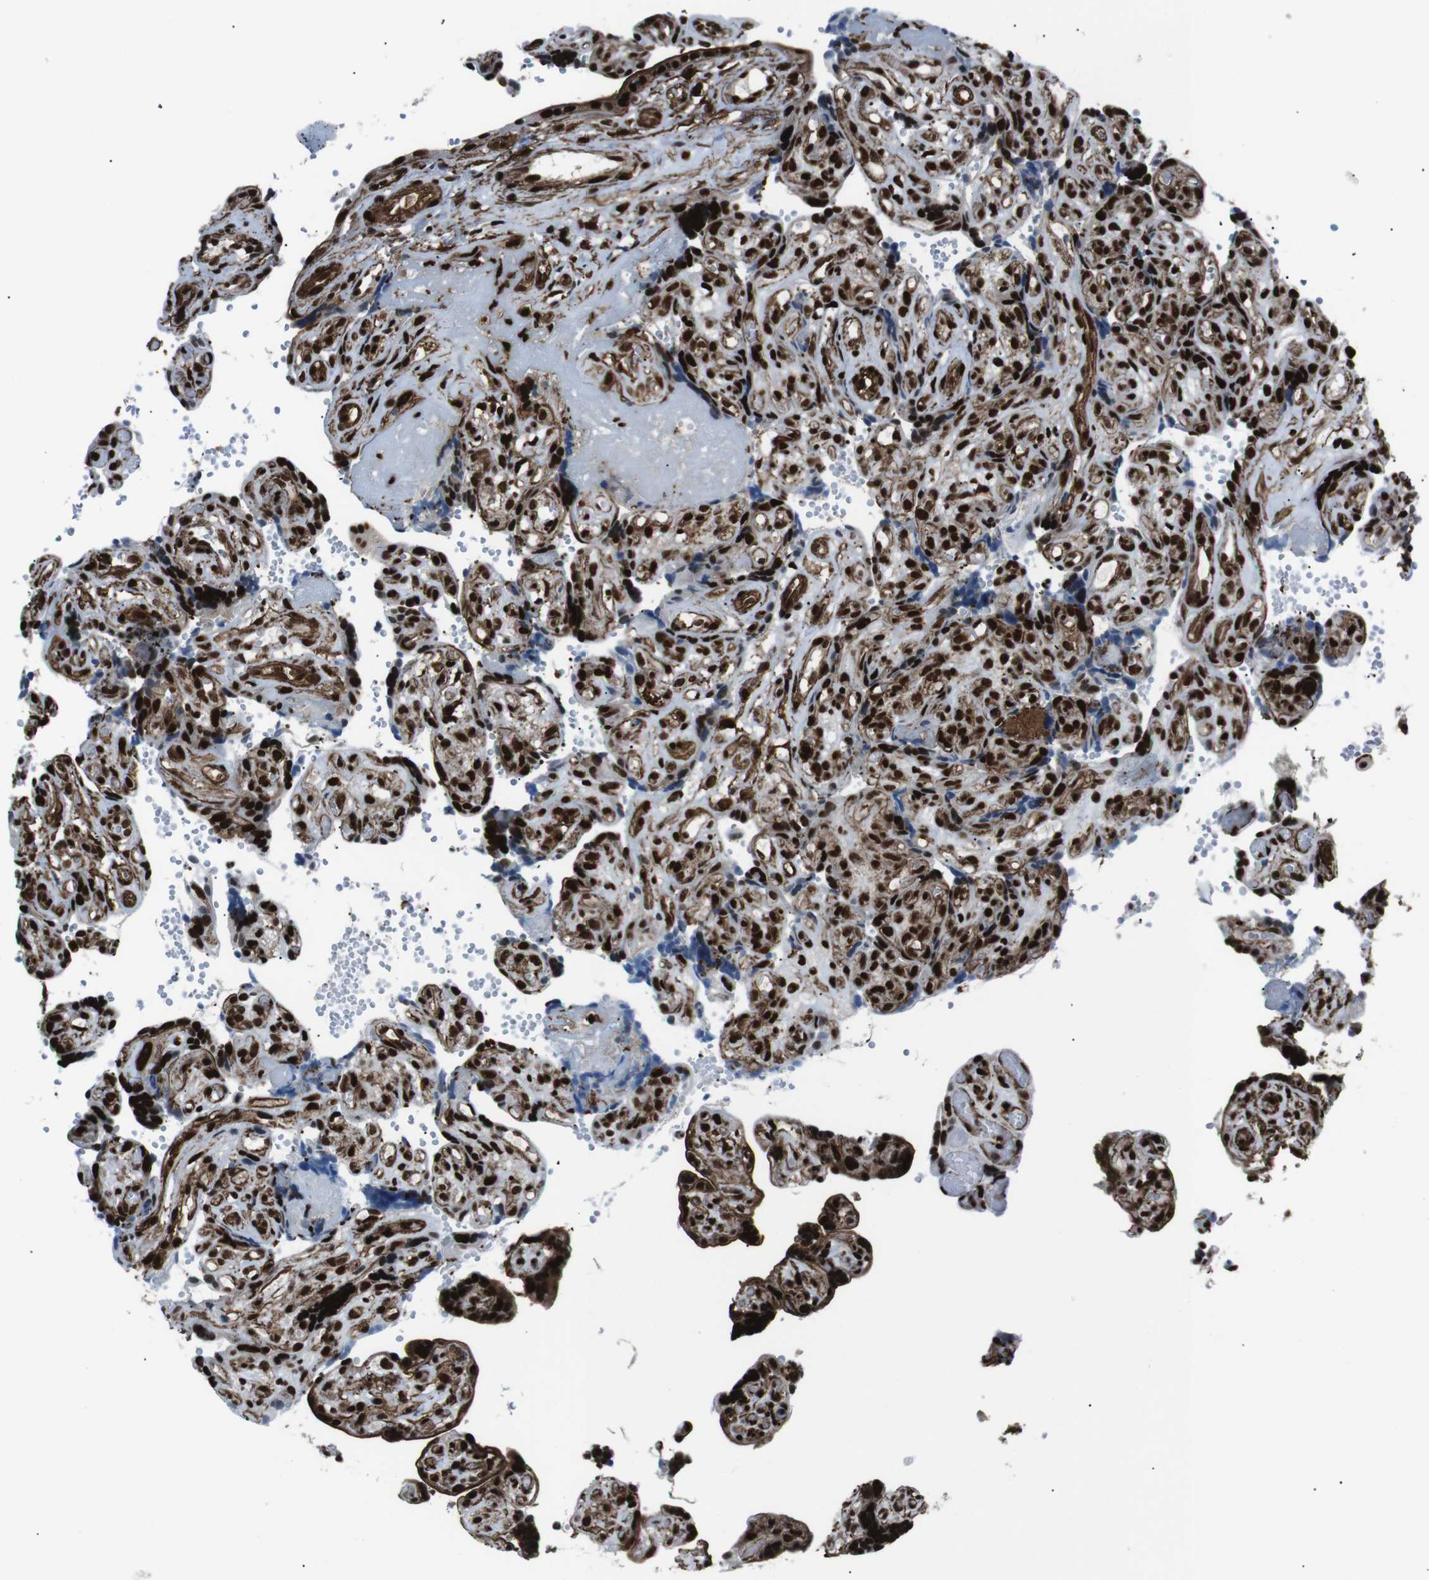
{"staining": {"intensity": "strong", "quantity": ">75%", "location": "cytoplasmic/membranous,nuclear"}, "tissue": "placenta", "cell_type": "Trophoblastic cells", "image_type": "normal", "snomed": [{"axis": "morphology", "description": "Normal tissue, NOS"}, {"axis": "topography", "description": "Placenta"}], "caption": "Immunohistochemistry histopathology image of normal placenta: human placenta stained using immunohistochemistry reveals high levels of strong protein expression localized specifically in the cytoplasmic/membranous,nuclear of trophoblastic cells, appearing as a cytoplasmic/membranous,nuclear brown color.", "gene": "HNRNPU", "patient": {"sex": "female", "age": 30}}